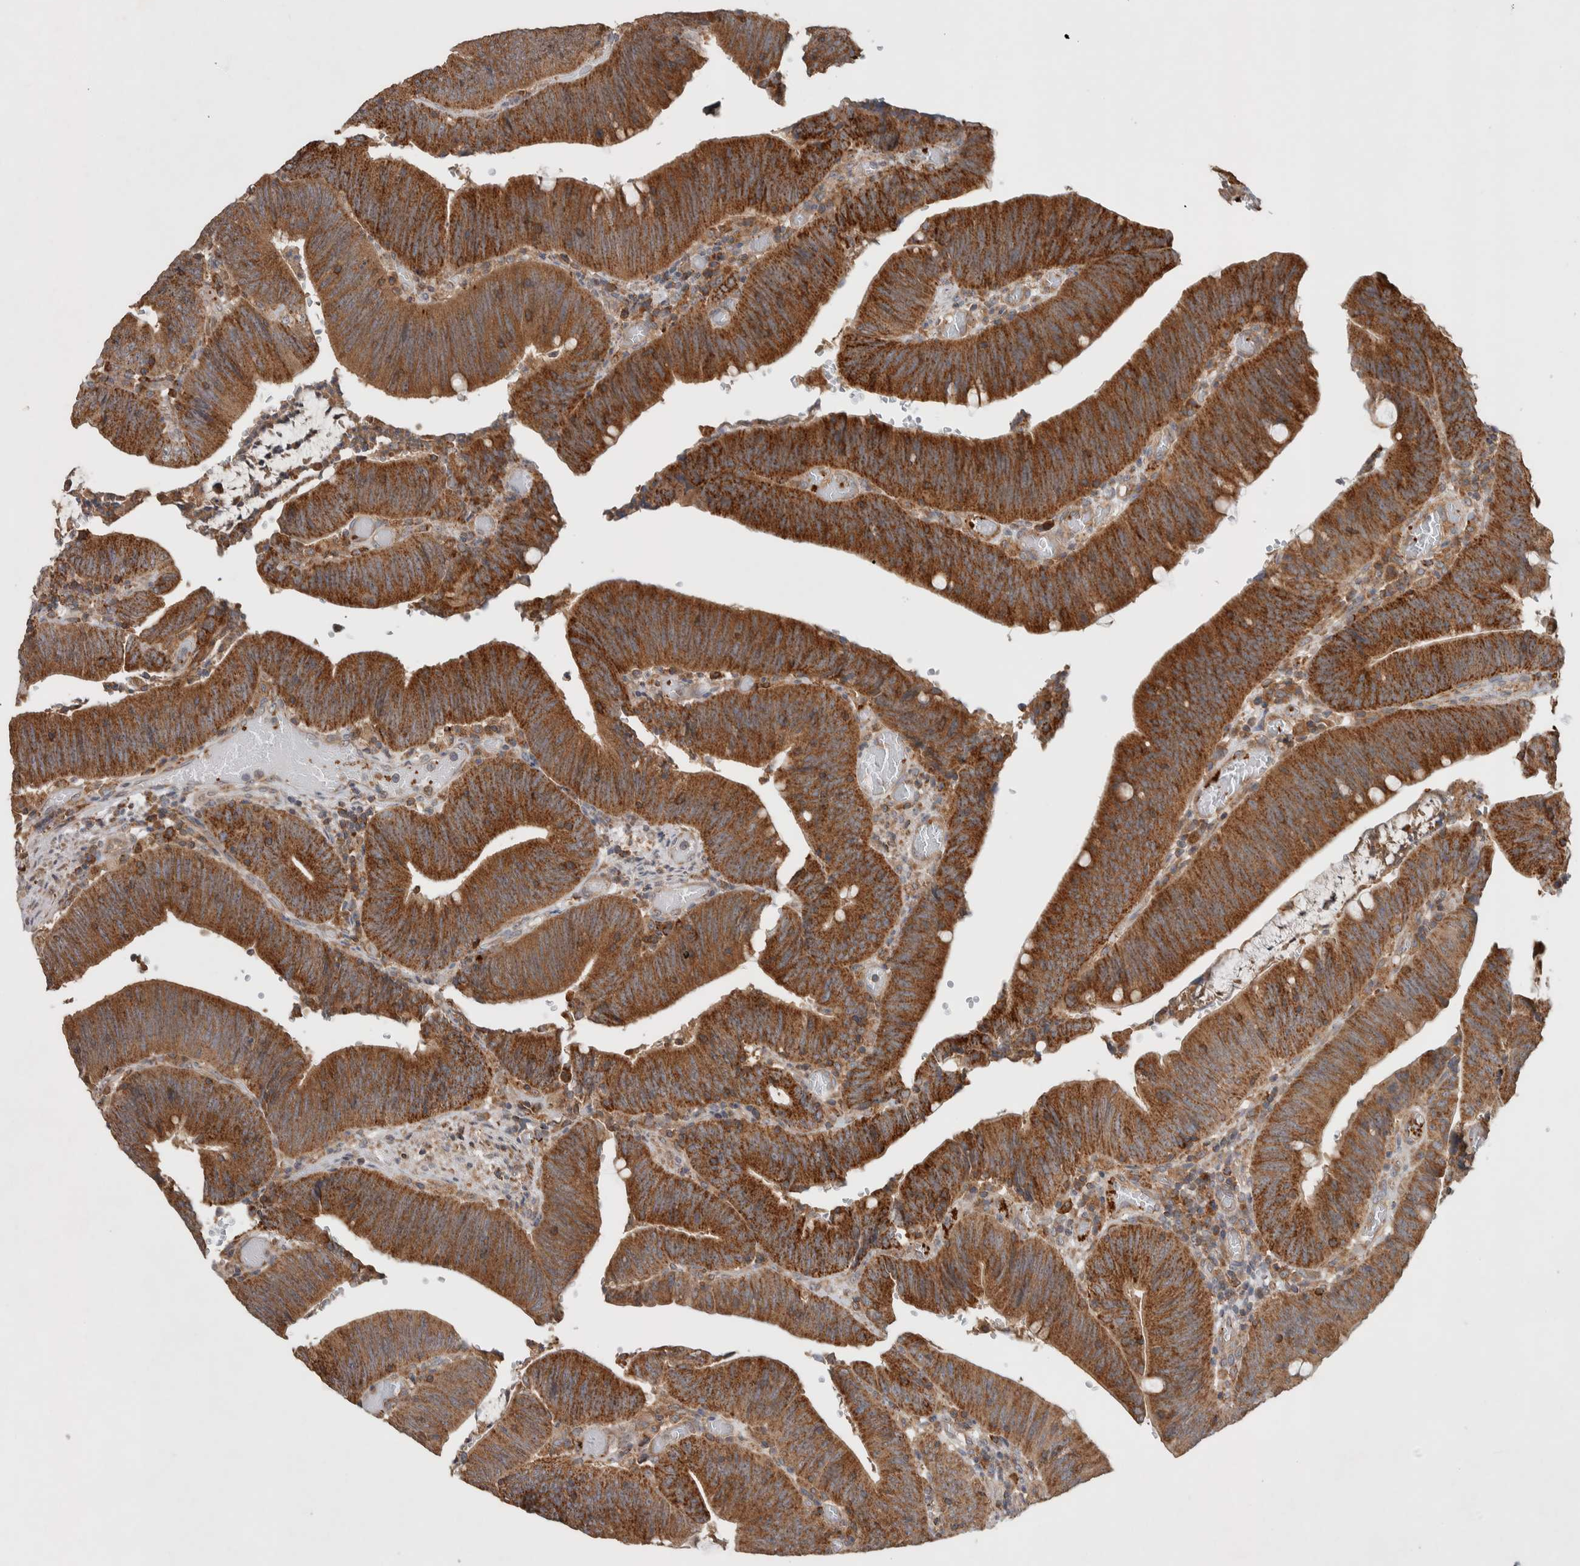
{"staining": {"intensity": "strong", "quantity": ">75%", "location": "cytoplasmic/membranous"}, "tissue": "colorectal cancer", "cell_type": "Tumor cells", "image_type": "cancer", "snomed": [{"axis": "morphology", "description": "Normal tissue, NOS"}, {"axis": "morphology", "description": "Adenocarcinoma, NOS"}, {"axis": "topography", "description": "Rectum"}], "caption": "Colorectal cancer tissue displays strong cytoplasmic/membranous expression in approximately >75% of tumor cells", "gene": "DEPTOR", "patient": {"sex": "female", "age": 66}}